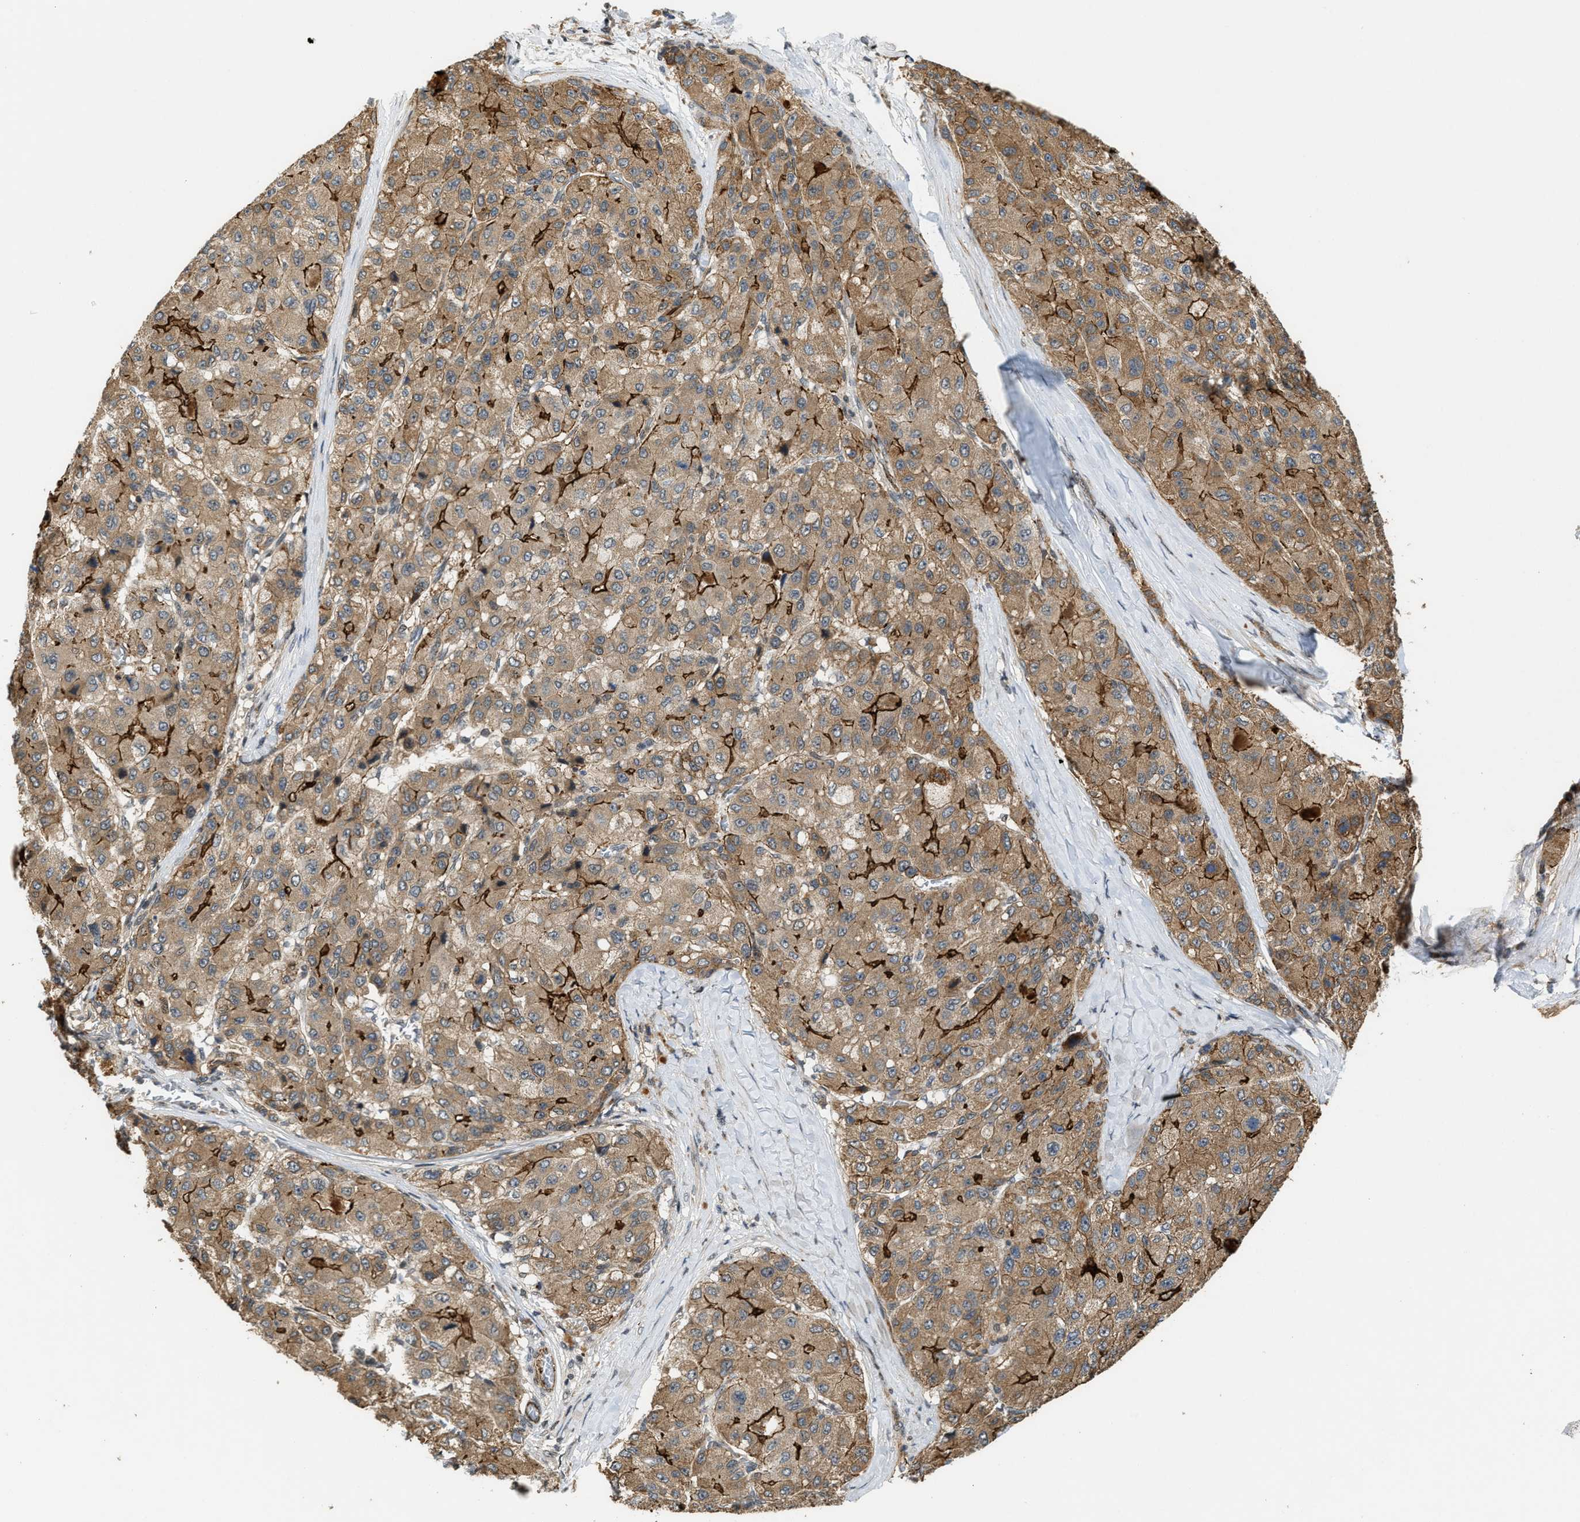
{"staining": {"intensity": "moderate", "quantity": ">75%", "location": "cytoplasmic/membranous"}, "tissue": "liver cancer", "cell_type": "Tumor cells", "image_type": "cancer", "snomed": [{"axis": "morphology", "description": "Carcinoma, Hepatocellular, NOS"}, {"axis": "topography", "description": "Liver"}], "caption": "A photomicrograph showing moderate cytoplasmic/membranous positivity in approximately >75% of tumor cells in liver hepatocellular carcinoma, as visualized by brown immunohistochemical staining.", "gene": "DPF2", "patient": {"sex": "male", "age": 80}}